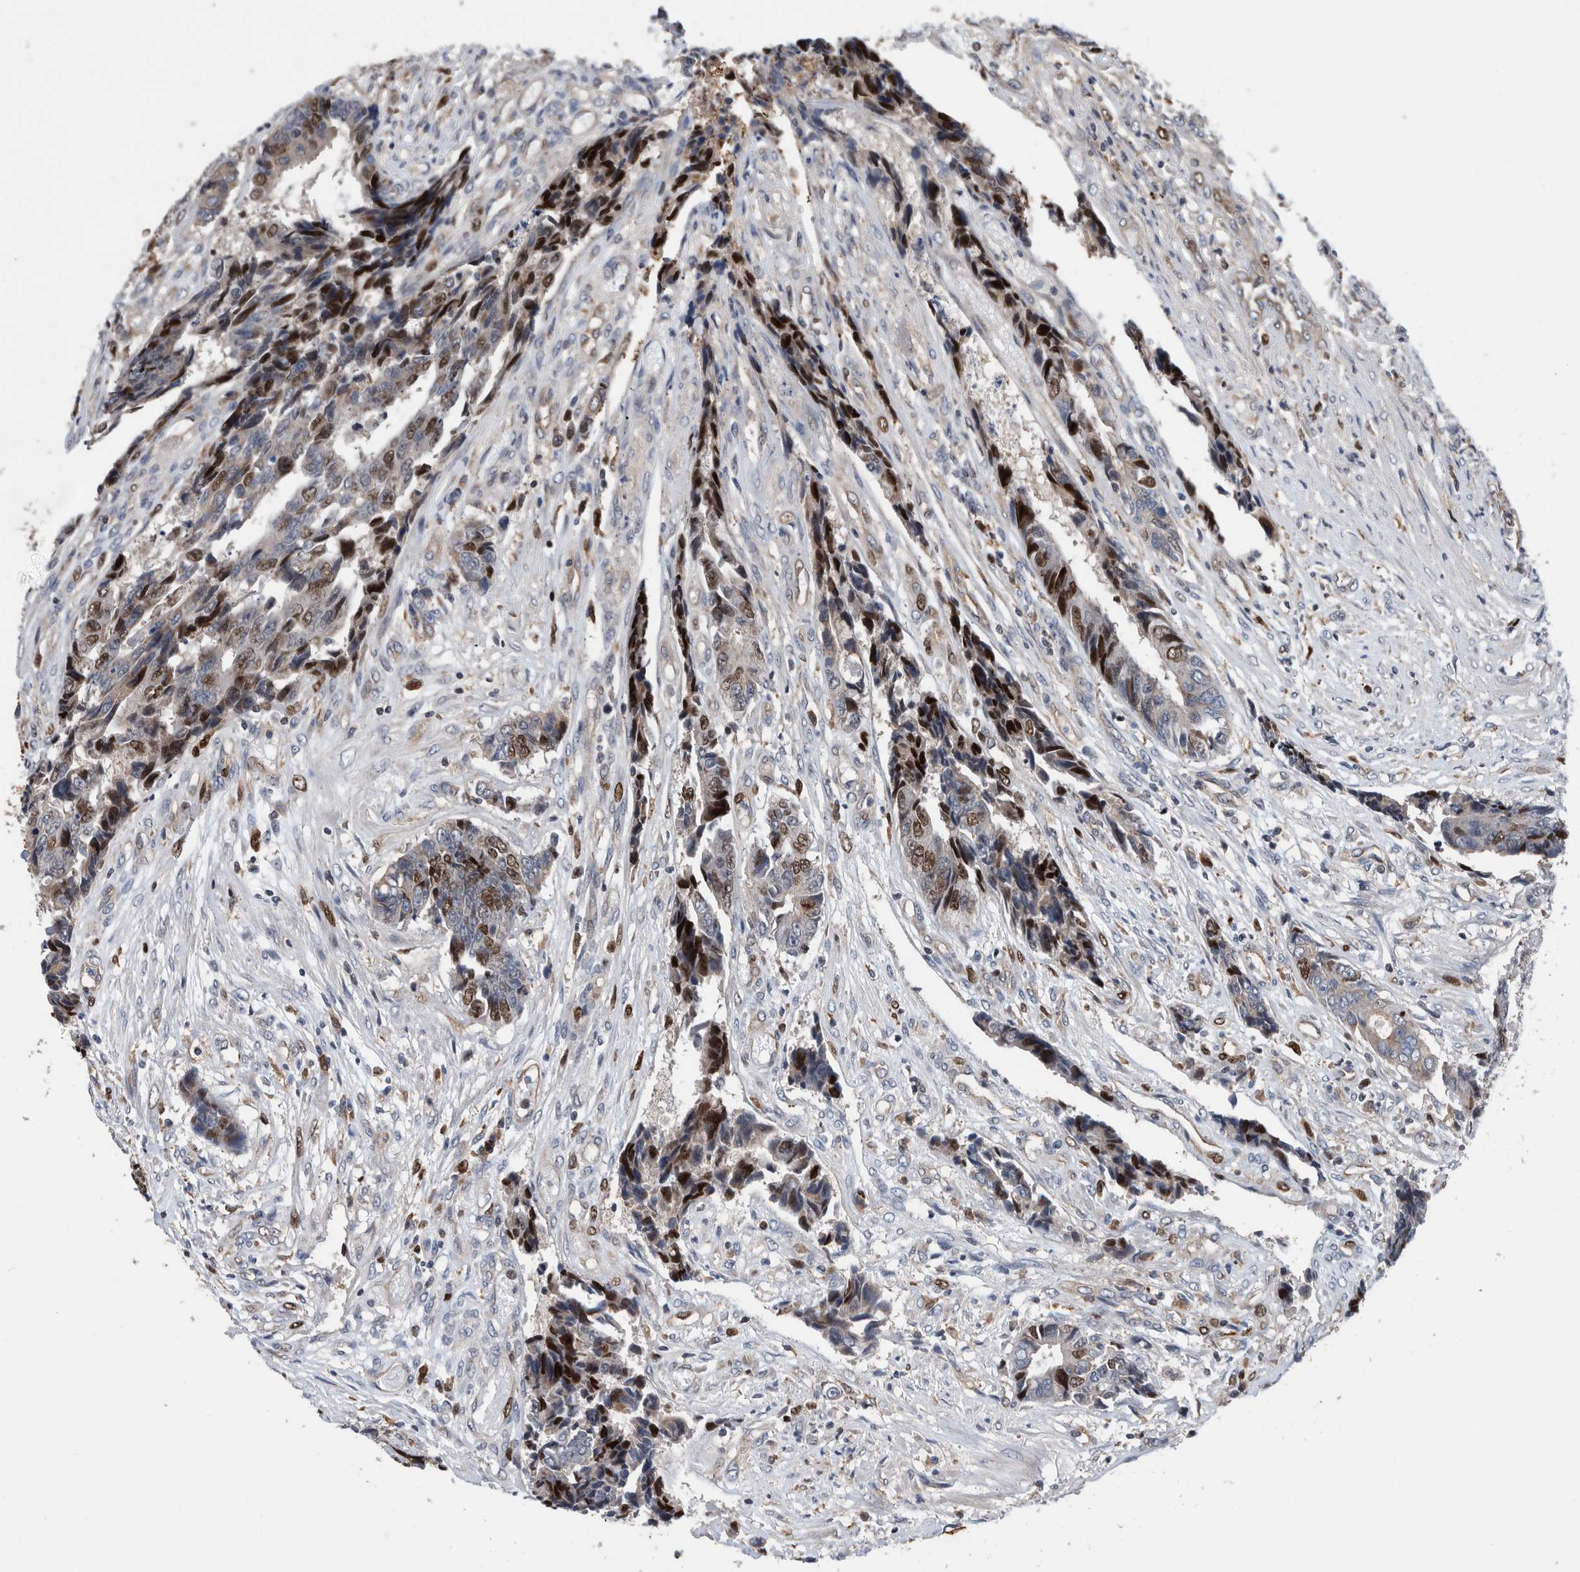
{"staining": {"intensity": "moderate", "quantity": ">75%", "location": "nuclear"}, "tissue": "colorectal cancer", "cell_type": "Tumor cells", "image_type": "cancer", "snomed": [{"axis": "morphology", "description": "Adenocarcinoma, NOS"}, {"axis": "topography", "description": "Rectum"}], "caption": "Tumor cells show moderate nuclear expression in about >75% of cells in colorectal cancer.", "gene": "ATAD2", "patient": {"sex": "male", "age": 84}}